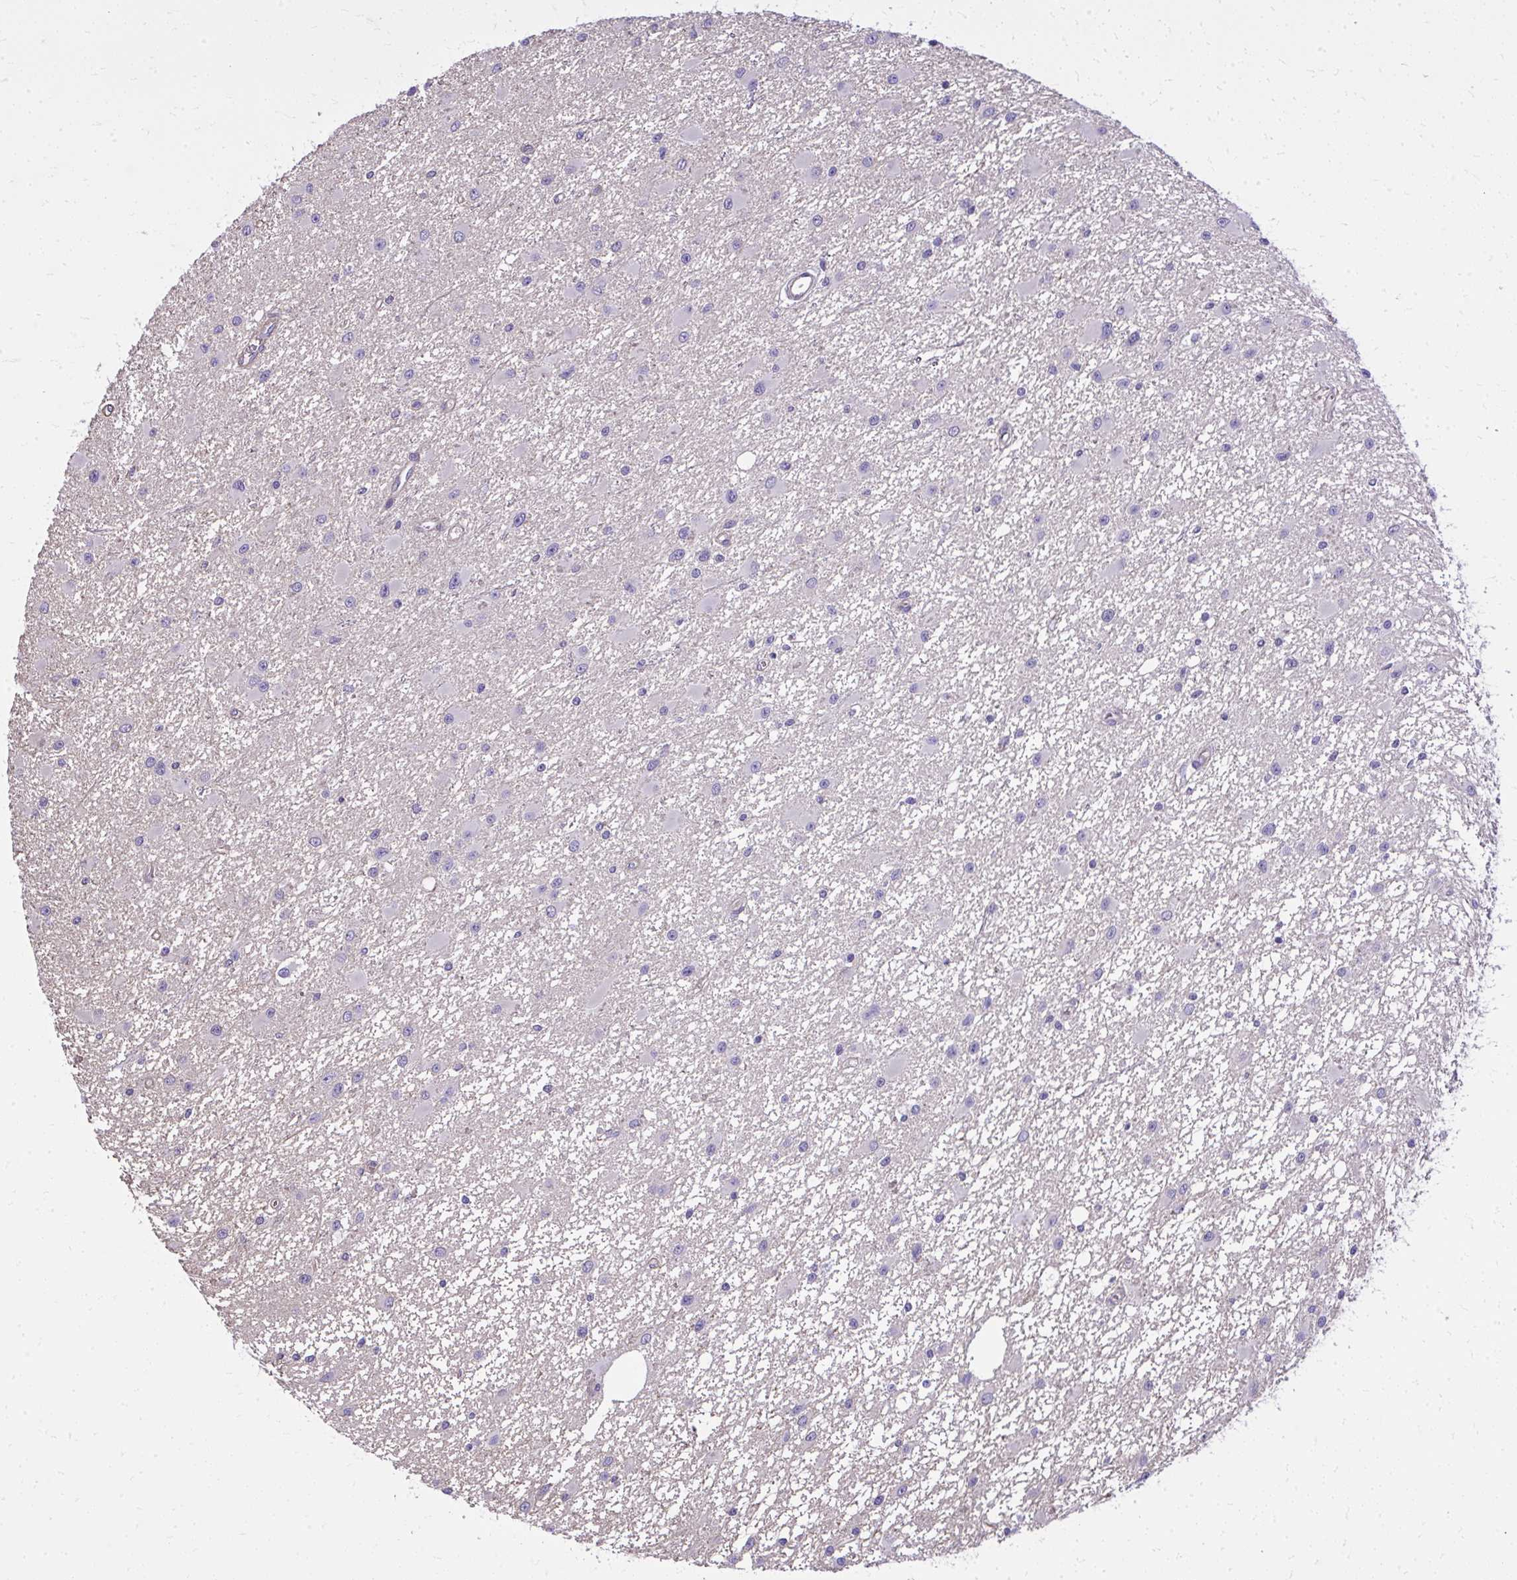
{"staining": {"intensity": "negative", "quantity": "none", "location": "none"}, "tissue": "glioma", "cell_type": "Tumor cells", "image_type": "cancer", "snomed": [{"axis": "morphology", "description": "Glioma, malignant, High grade"}, {"axis": "topography", "description": "Brain"}], "caption": "Micrograph shows no significant protein expression in tumor cells of malignant glioma (high-grade).", "gene": "RUNDC3B", "patient": {"sex": "male", "age": 54}}